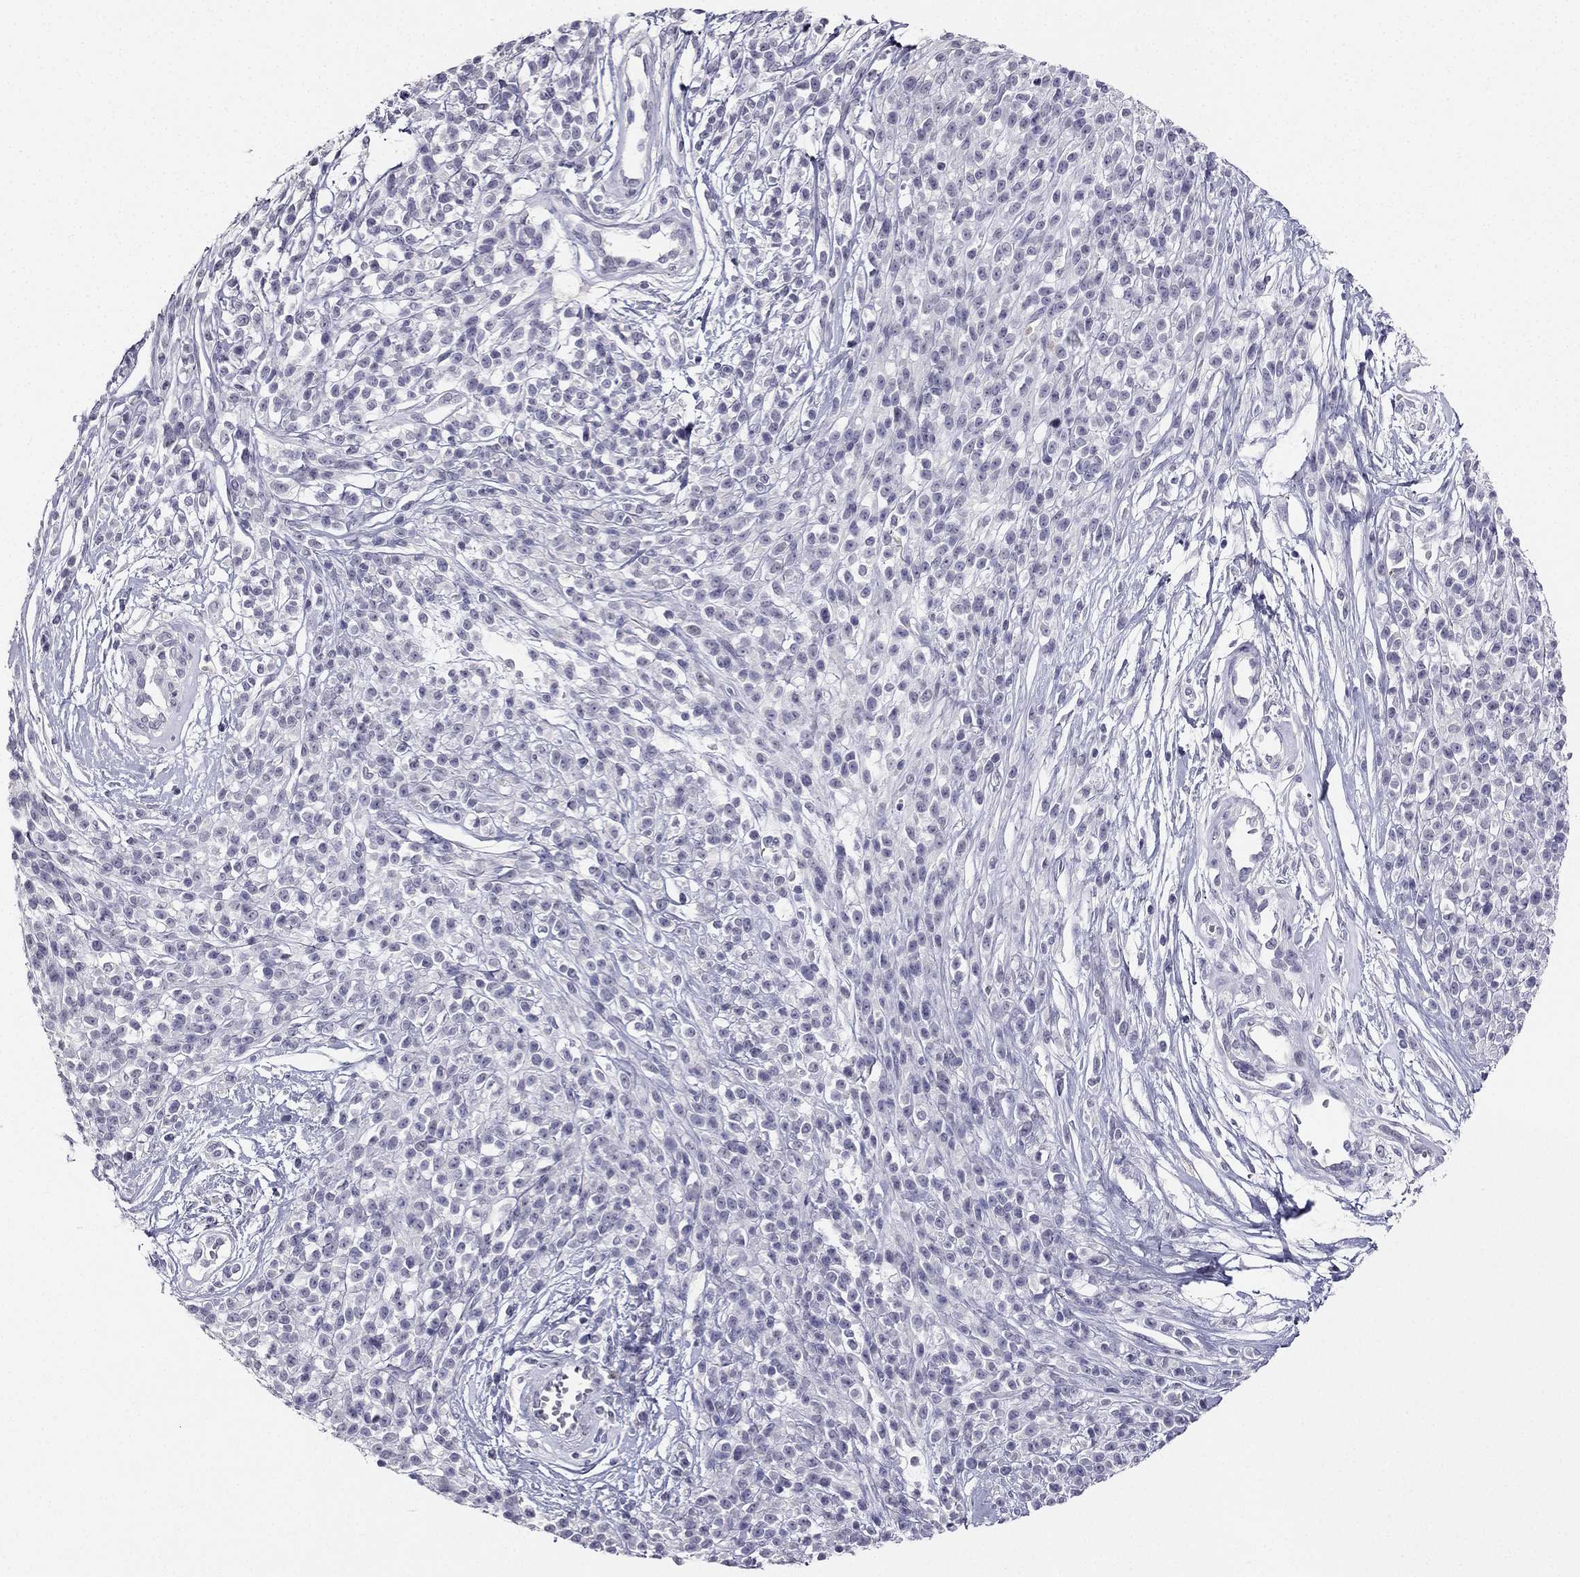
{"staining": {"intensity": "negative", "quantity": "none", "location": "none"}, "tissue": "melanoma", "cell_type": "Tumor cells", "image_type": "cancer", "snomed": [{"axis": "morphology", "description": "Malignant melanoma, NOS"}, {"axis": "topography", "description": "Skin"}, {"axis": "topography", "description": "Skin of trunk"}], "caption": "Tumor cells are negative for brown protein staining in malignant melanoma.", "gene": "CALB2", "patient": {"sex": "male", "age": 74}}